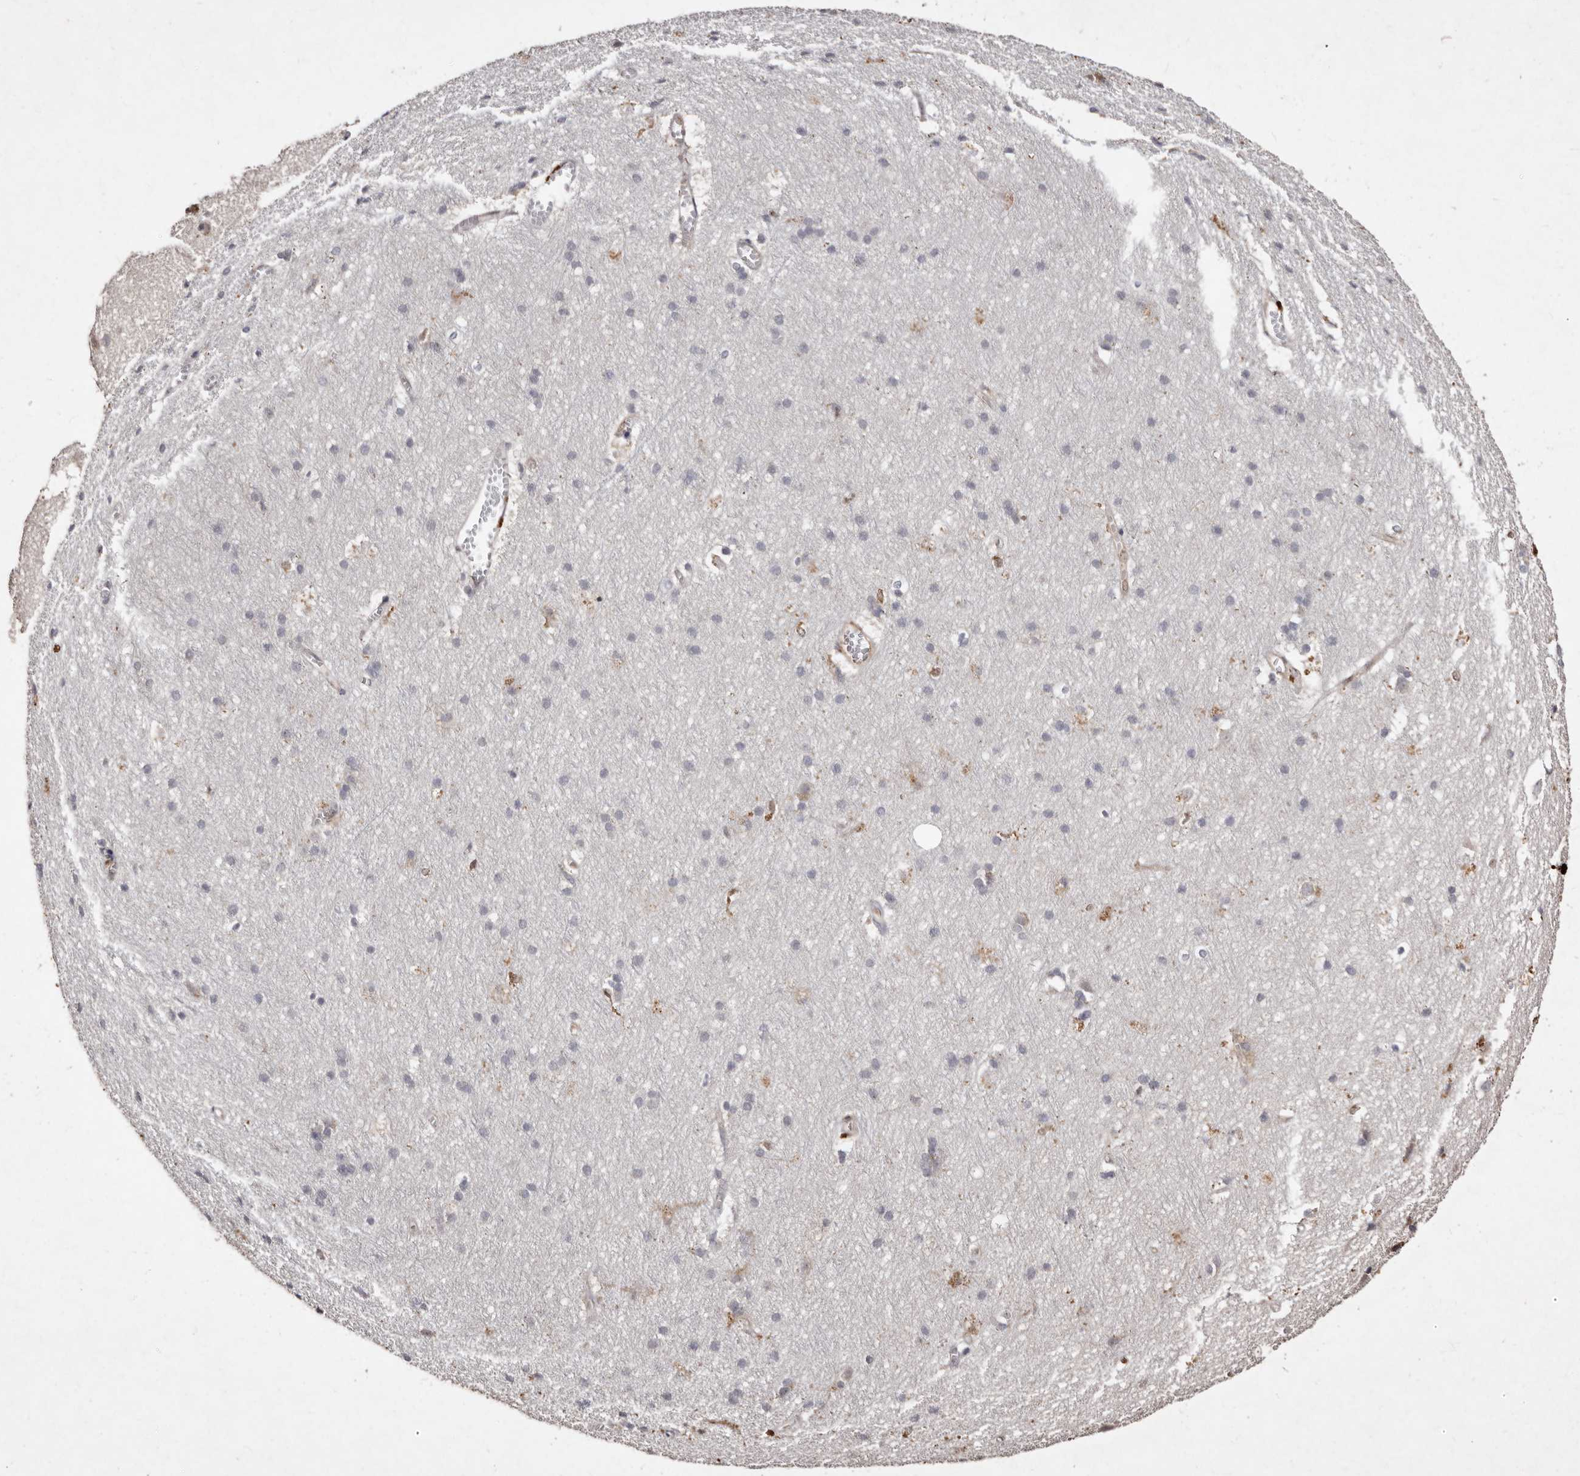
{"staining": {"intensity": "weak", "quantity": ">75%", "location": "cytoplasmic/membranous"}, "tissue": "cerebral cortex", "cell_type": "Endothelial cells", "image_type": "normal", "snomed": [{"axis": "morphology", "description": "Normal tissue, NOS"}, {"axis": "topography", "description": "Cerebral cortex"}], "caption": "Weak cytoplasmic/membranous staining is identified in approximately >75% of endothelial cells in unremarkable cerebral cortex.", "gene": "GIMAP4", "patient": {"sex": "male", "age": 54}}